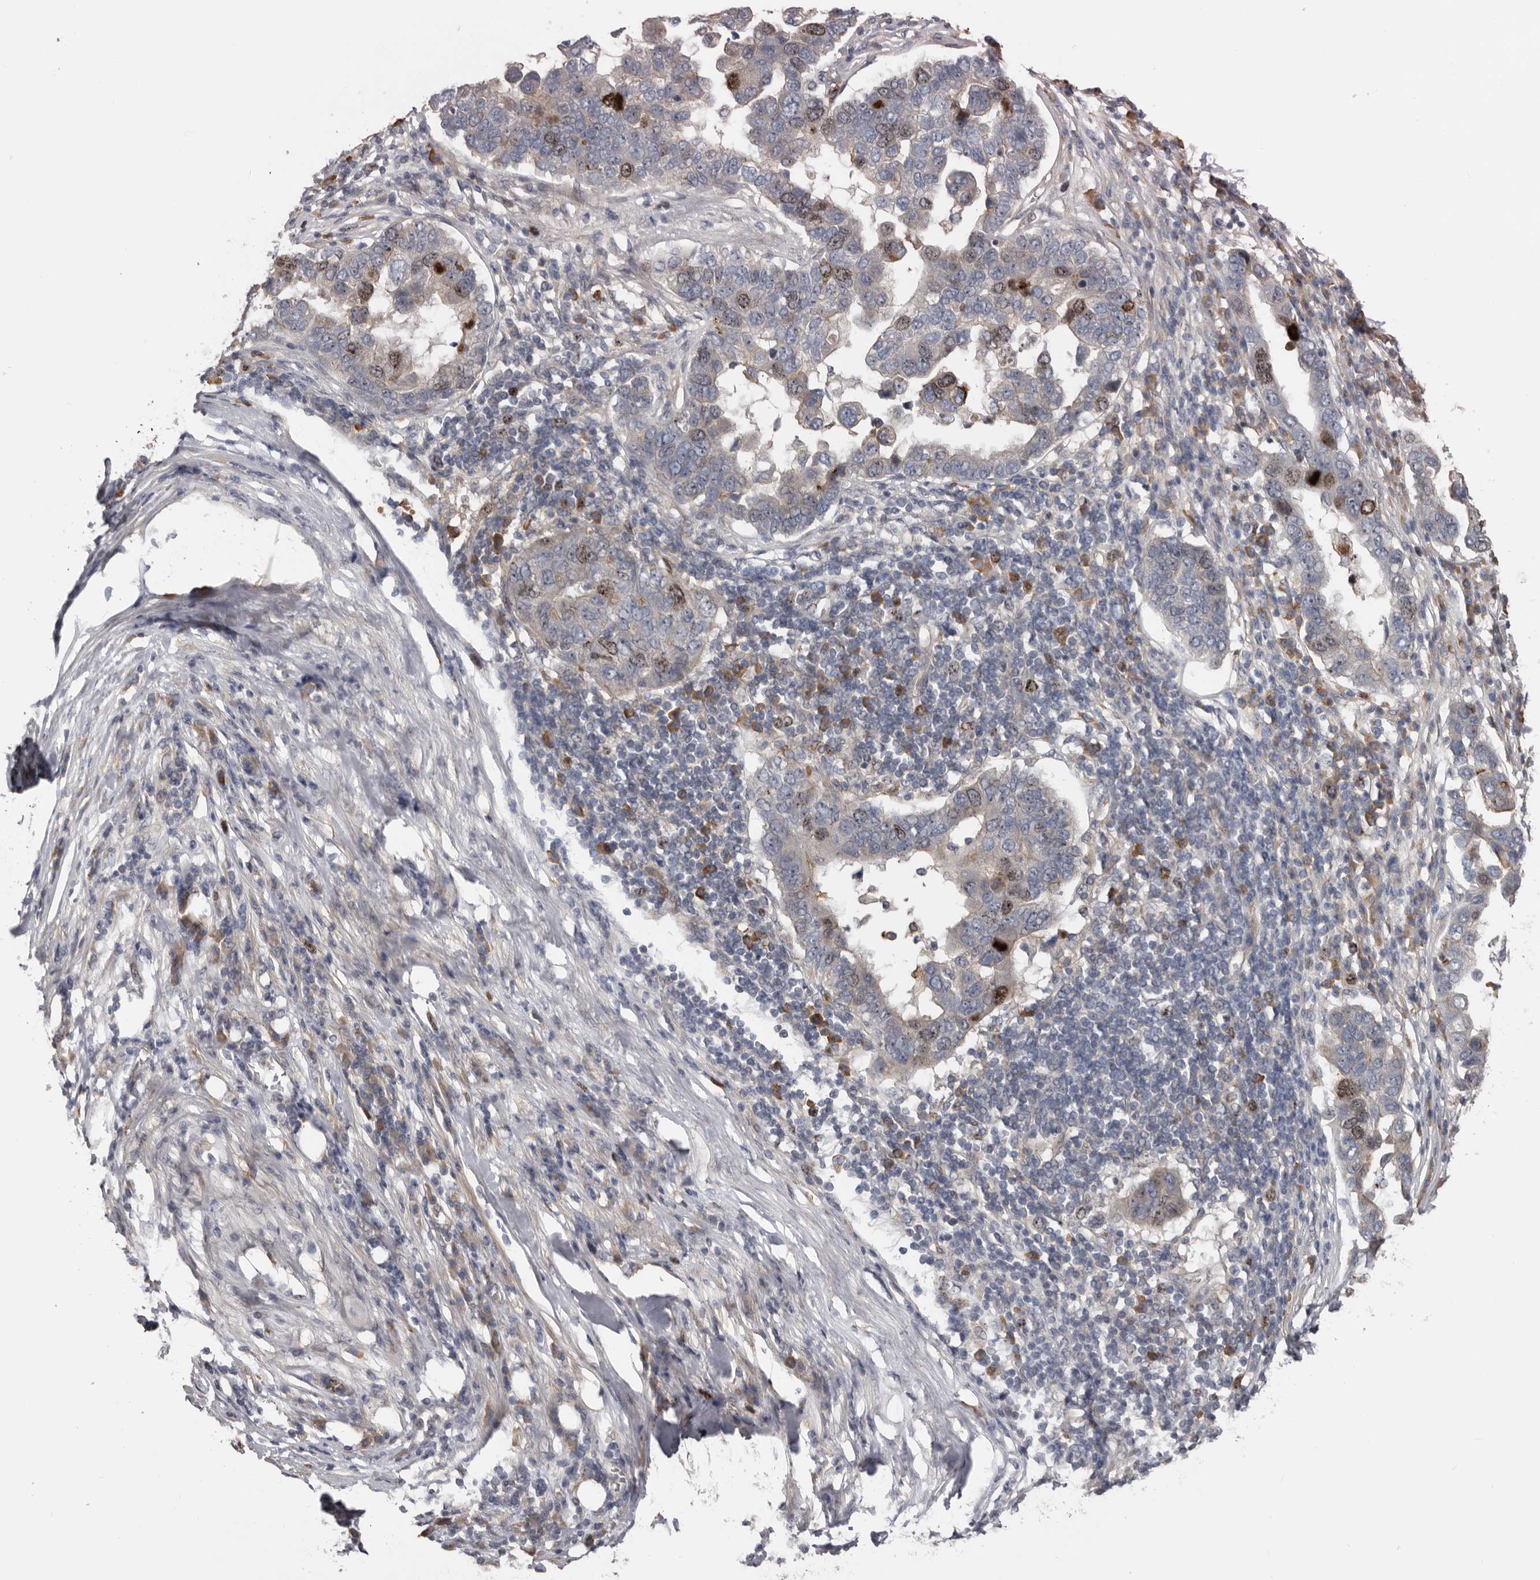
{"staining": {"intensity": "moderate", "quantity": "25%-75%", "location": "nuclear"}, "tissue": "pancreatic cancer", "cell_type": "Tumor cells", "image_type": "cancer", "snomed": [{"axis": "morphology", "description": "Adenocarcinoma, NOS"}, {"axis": "topography", "description": "Pancreas"}], "caption": "Protein expression by immunohistochemistry displays moderate nuclear staining in approximately 25%-75% of tumor cells in pancreatic cancer. Immunohistochemistry (ihc) stains the protein in brown and the nuclei are stained blue.", "gene": "CDCA8", "patient": {"sex": "female", "age": 61}}